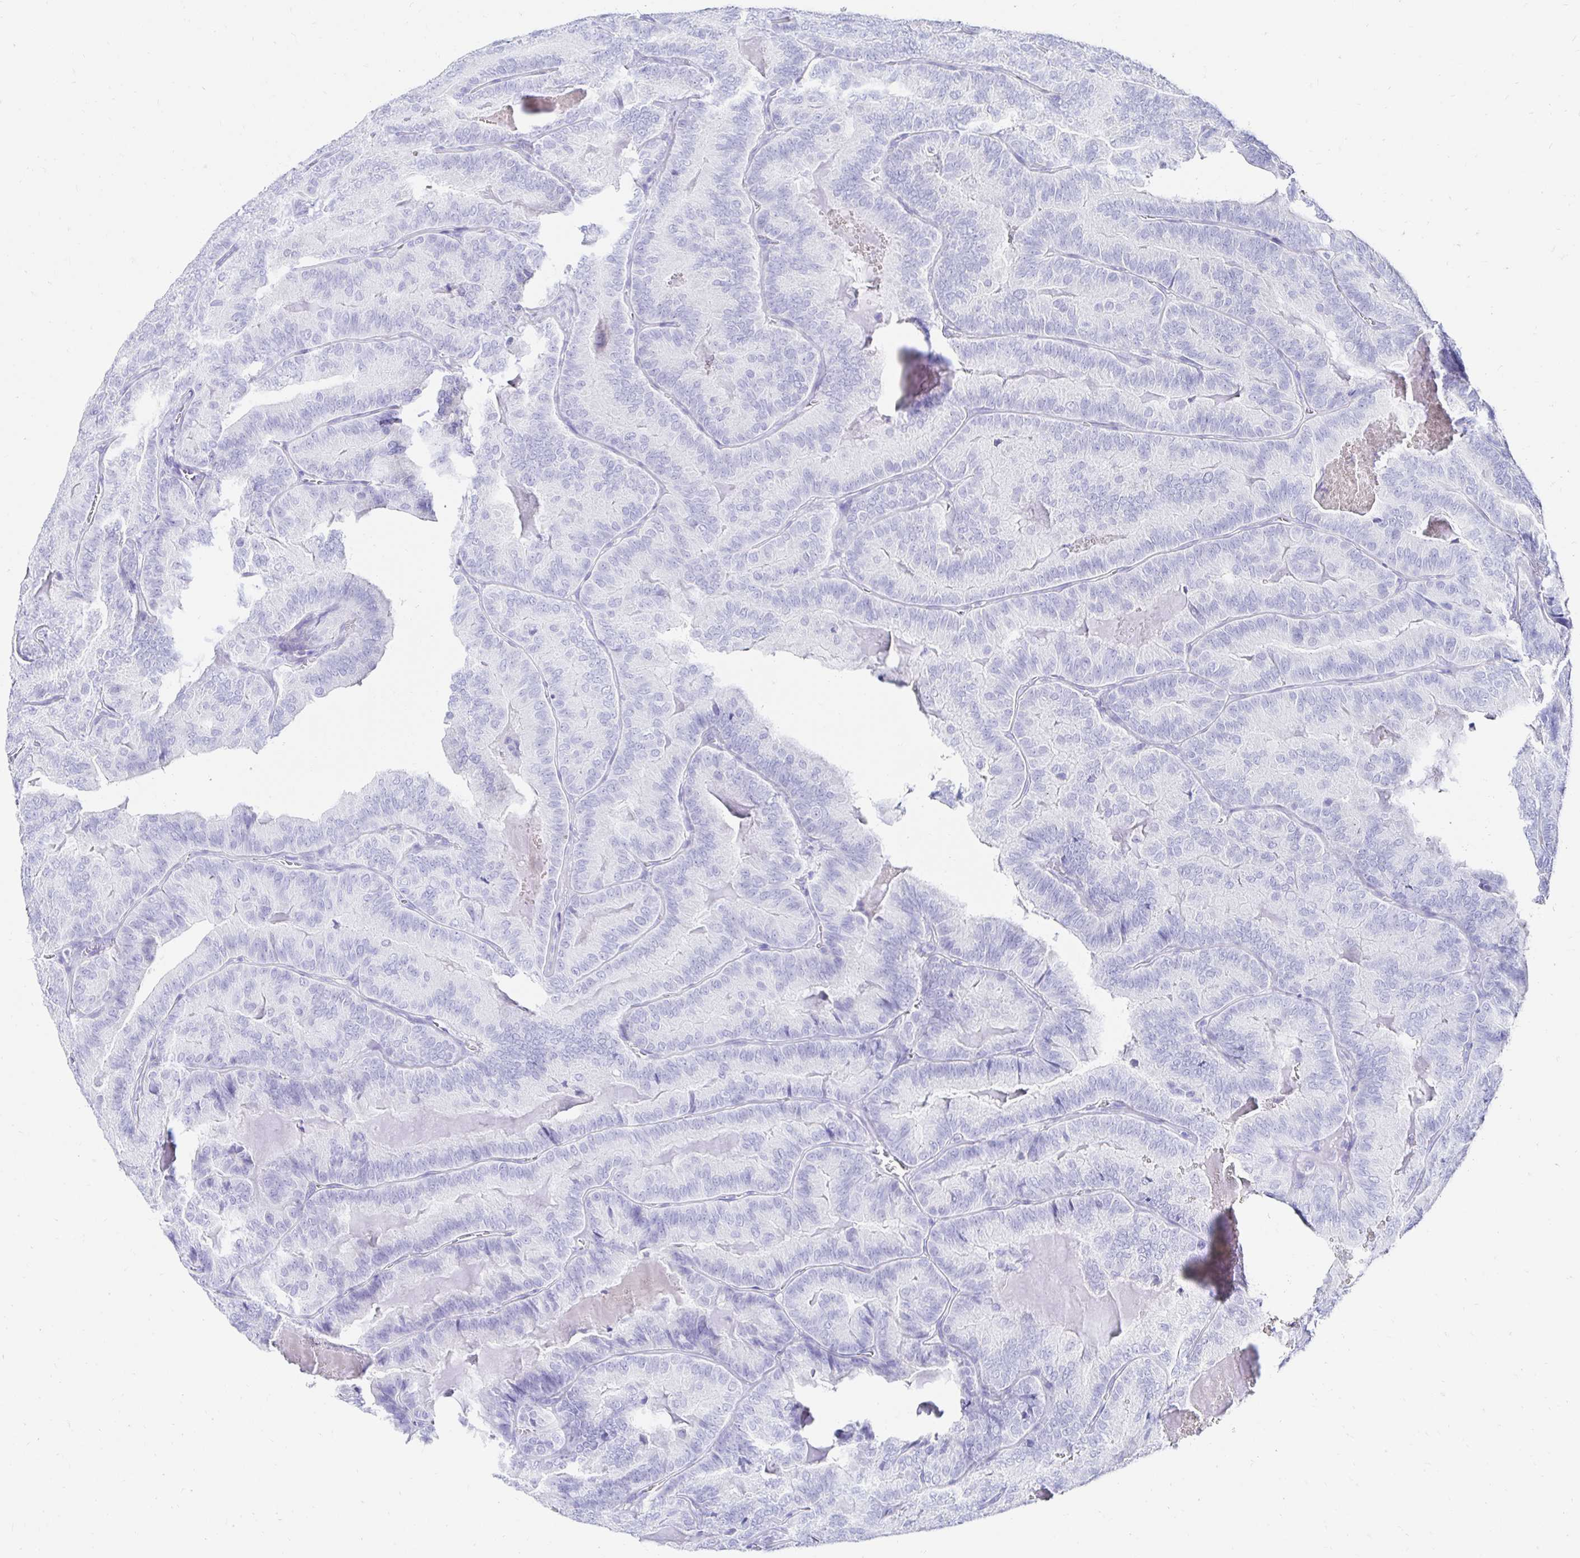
{"staining": {"intensity": "negative", "quantity": "none", "location": "none"}, "tissue": "thyroid cancer", "cell_type": "Tumor cells", "image_type": "cancer", "snomed": [{"axis": "morphology", "description": "Papillary adenocarcinoma, NOS"}, {"axis": "topography", "description": "Thyroid gland"}], "caption": "The micrograph shows no significant staining in tumor cells of thyroid papillary adenocarcinoma.", "gene": "CA9", "patient": {"sex": "female", "age": 75}}